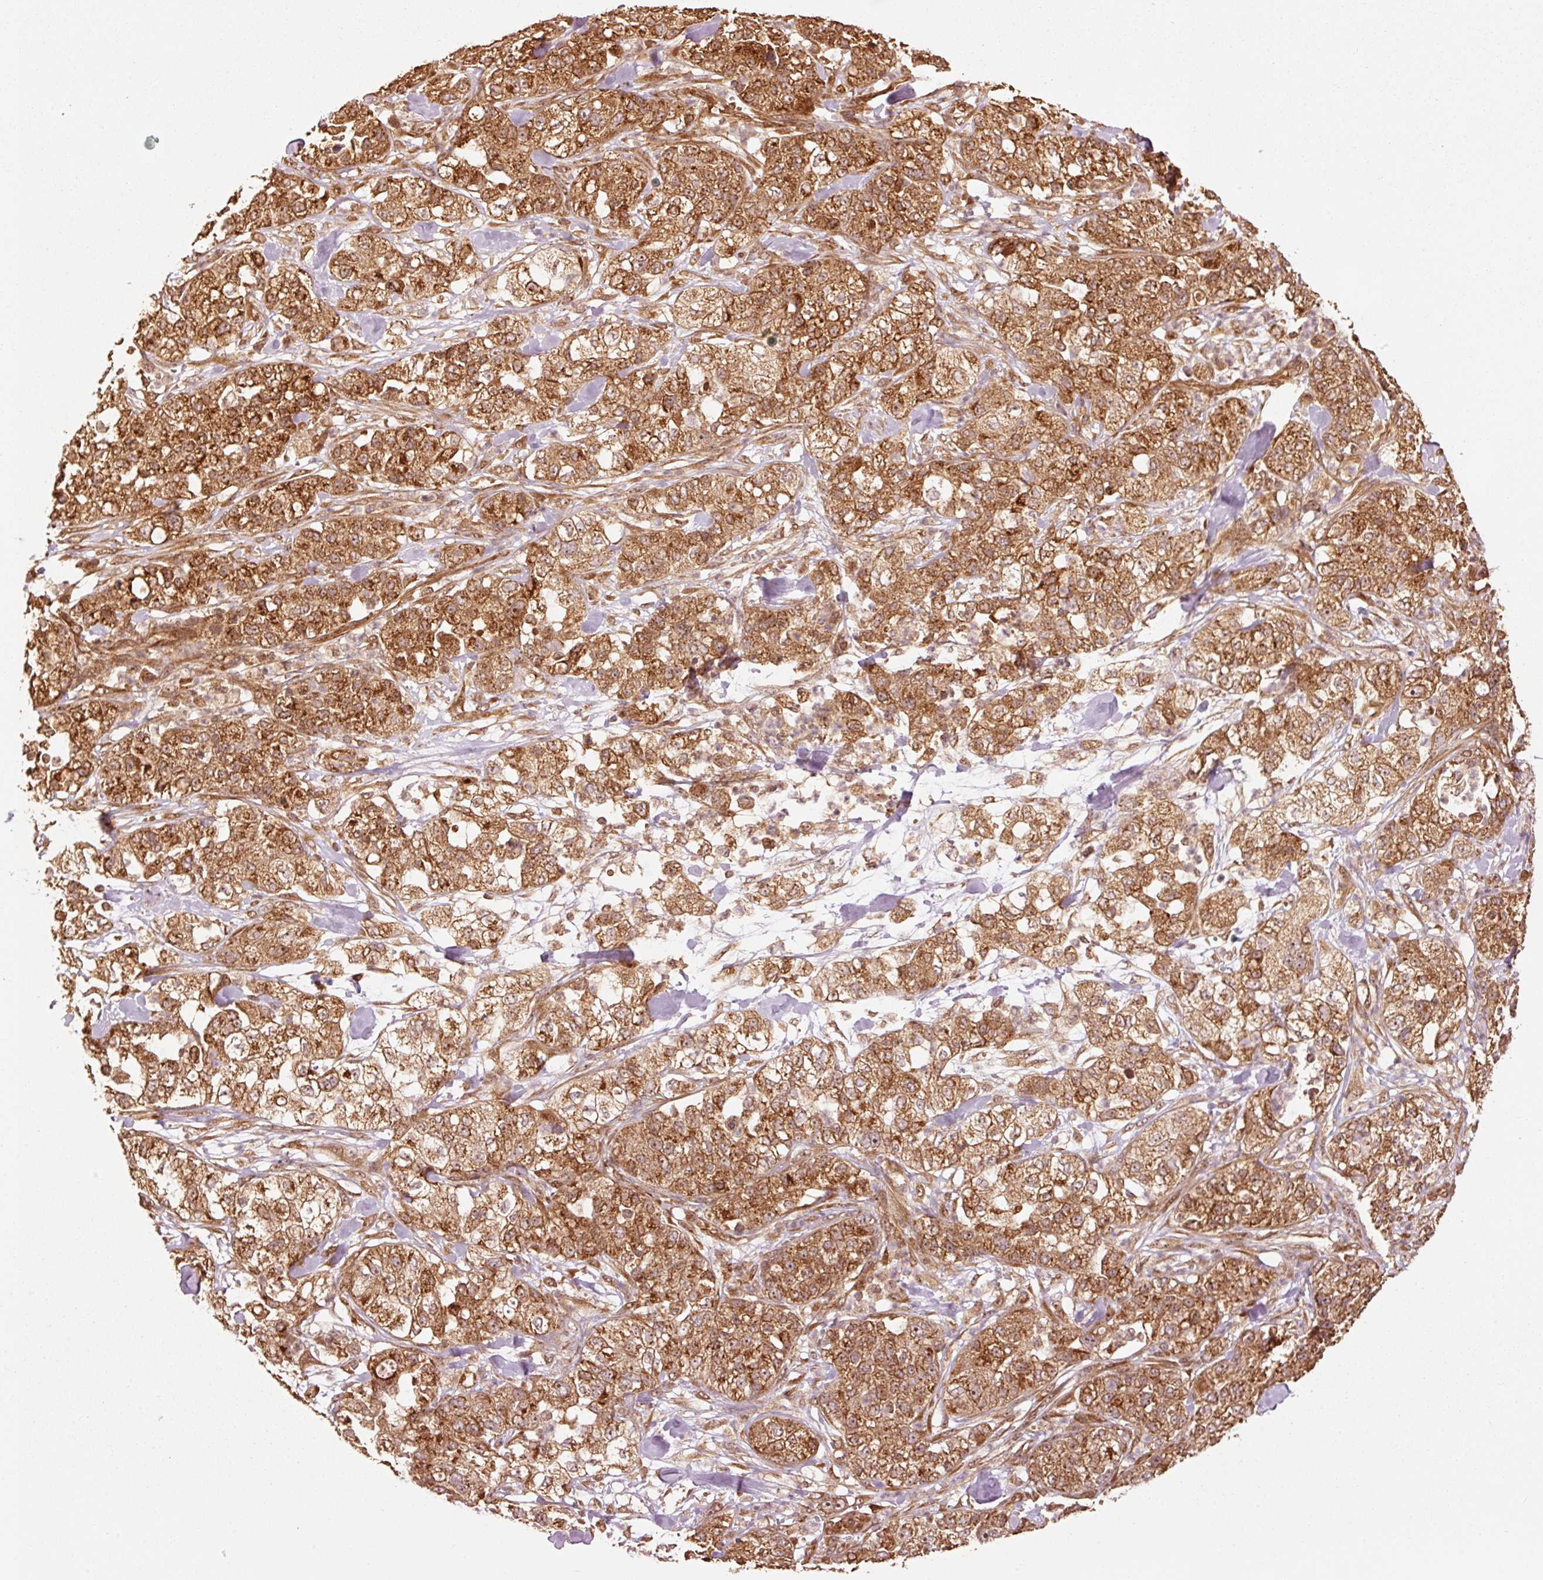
{"staining": {"intensity": "strong", "quantity": ">75%", "location": "cytoplasmic/membranous,nuclear"}, "tissue": "pancreatic cancer", "cell_type": "Tumor cells", "image_type": "cancer", "snomed": [{"axis": "morphology", "description": "Adenocarcinoma, NOS"}, {"axis": "topography", "description": "Pancreas"}], "caption": "Pancreatic adenocarcinoma stained with a brown dye exhibits strong cytoplasmic/membranous and nuclear positive positivity in approximately >75% of tumor cells.", "gene": "MRPL16", "patient": {"sex": "female", "age": 78}}